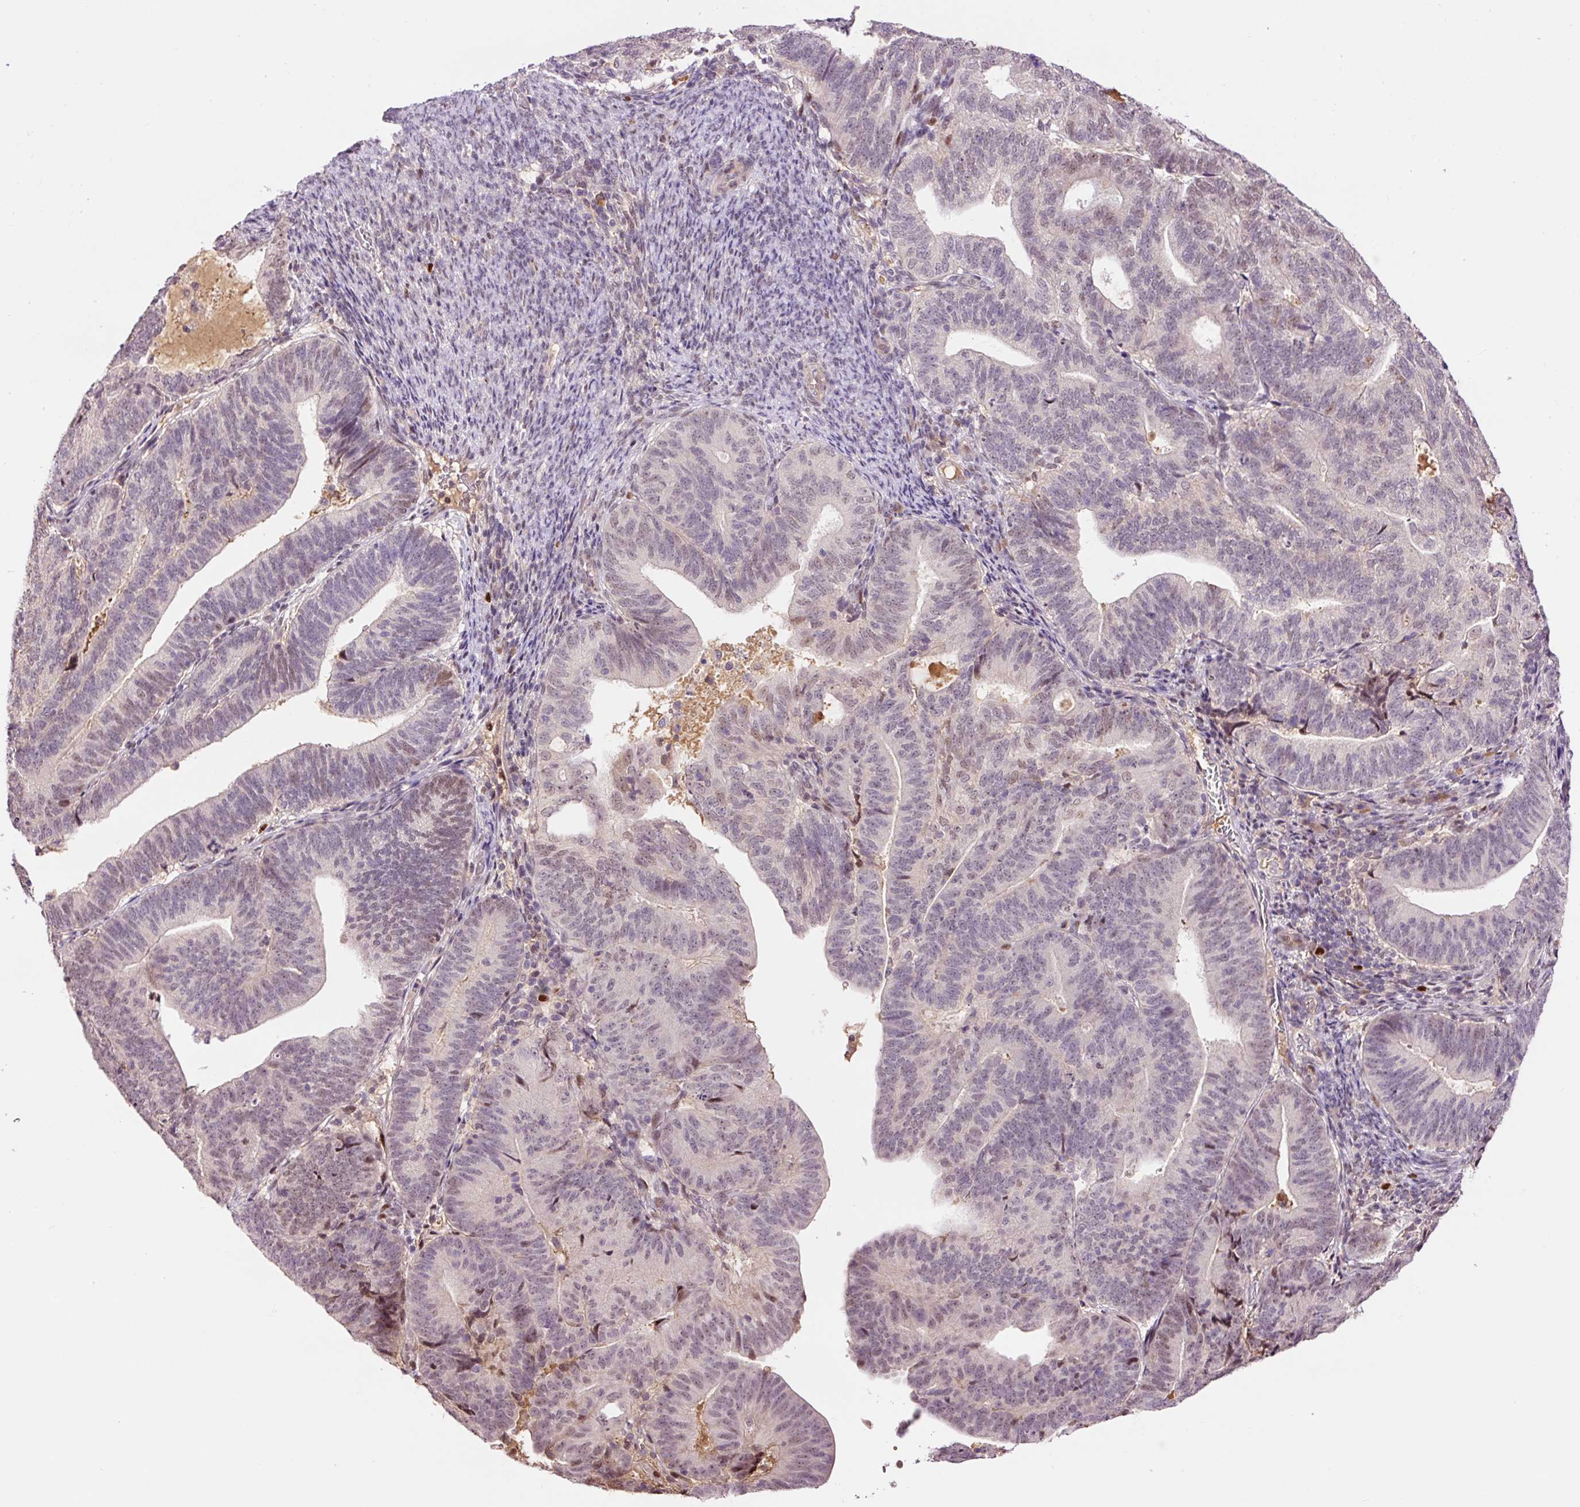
{"staining": {"intensity": "weak", "quantity": "<25%", "location": "nuclear"}, "tissue": "endometrial cancer", "cell_type": "Tumor cells", "image_type": "cancer", "snomed": [{"axis": "morphology", "description": "Adenocarcinoma, NOS"}, {"axis": "topography", "description": "Endometrium"}], "caption": "A micrograph of human adenocarcinoma (endometrial) is negative for staining in tumor cells.", "gene": "DPPA4", "patient": {"sex": "female", "age": 70}}